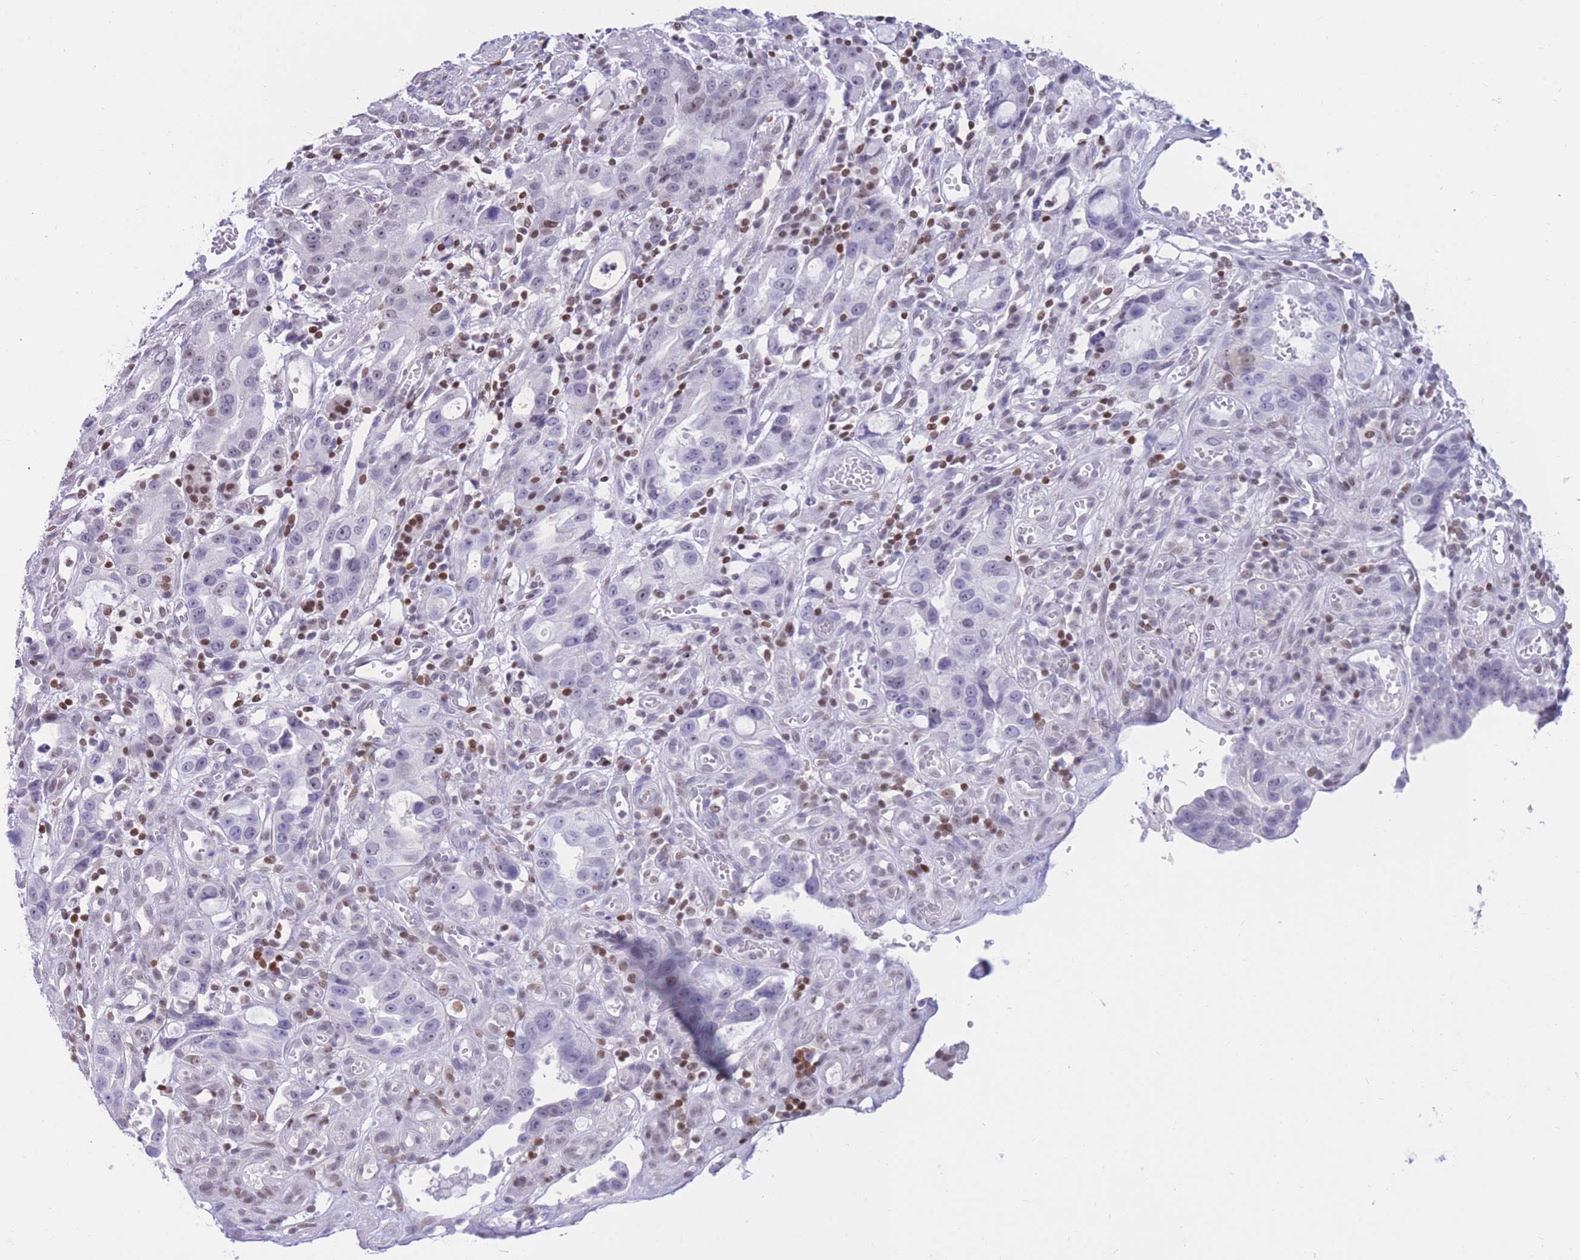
{"staining": {"intensity": "weak", "quantity": "<25%", "location": "nuclear"}, "tissue": "stomach cancer", "cell_type": "Tumor cells", "image_type": "cancer", "snomed": [{"axis": "morphology", "description": "Adenocarcinoma, NOS"}, {"axis": "topography", "description": "Stomach"}], "caption": "The image displays no significant expression in tumor cells of stomach cancer (adenocarcinoma). (Brightfield microscopy of DAB immunohistochemistry (IHC) at high magnification).", "gene": "HMGN1", "patient": {"sex": "male", "age": 55}}